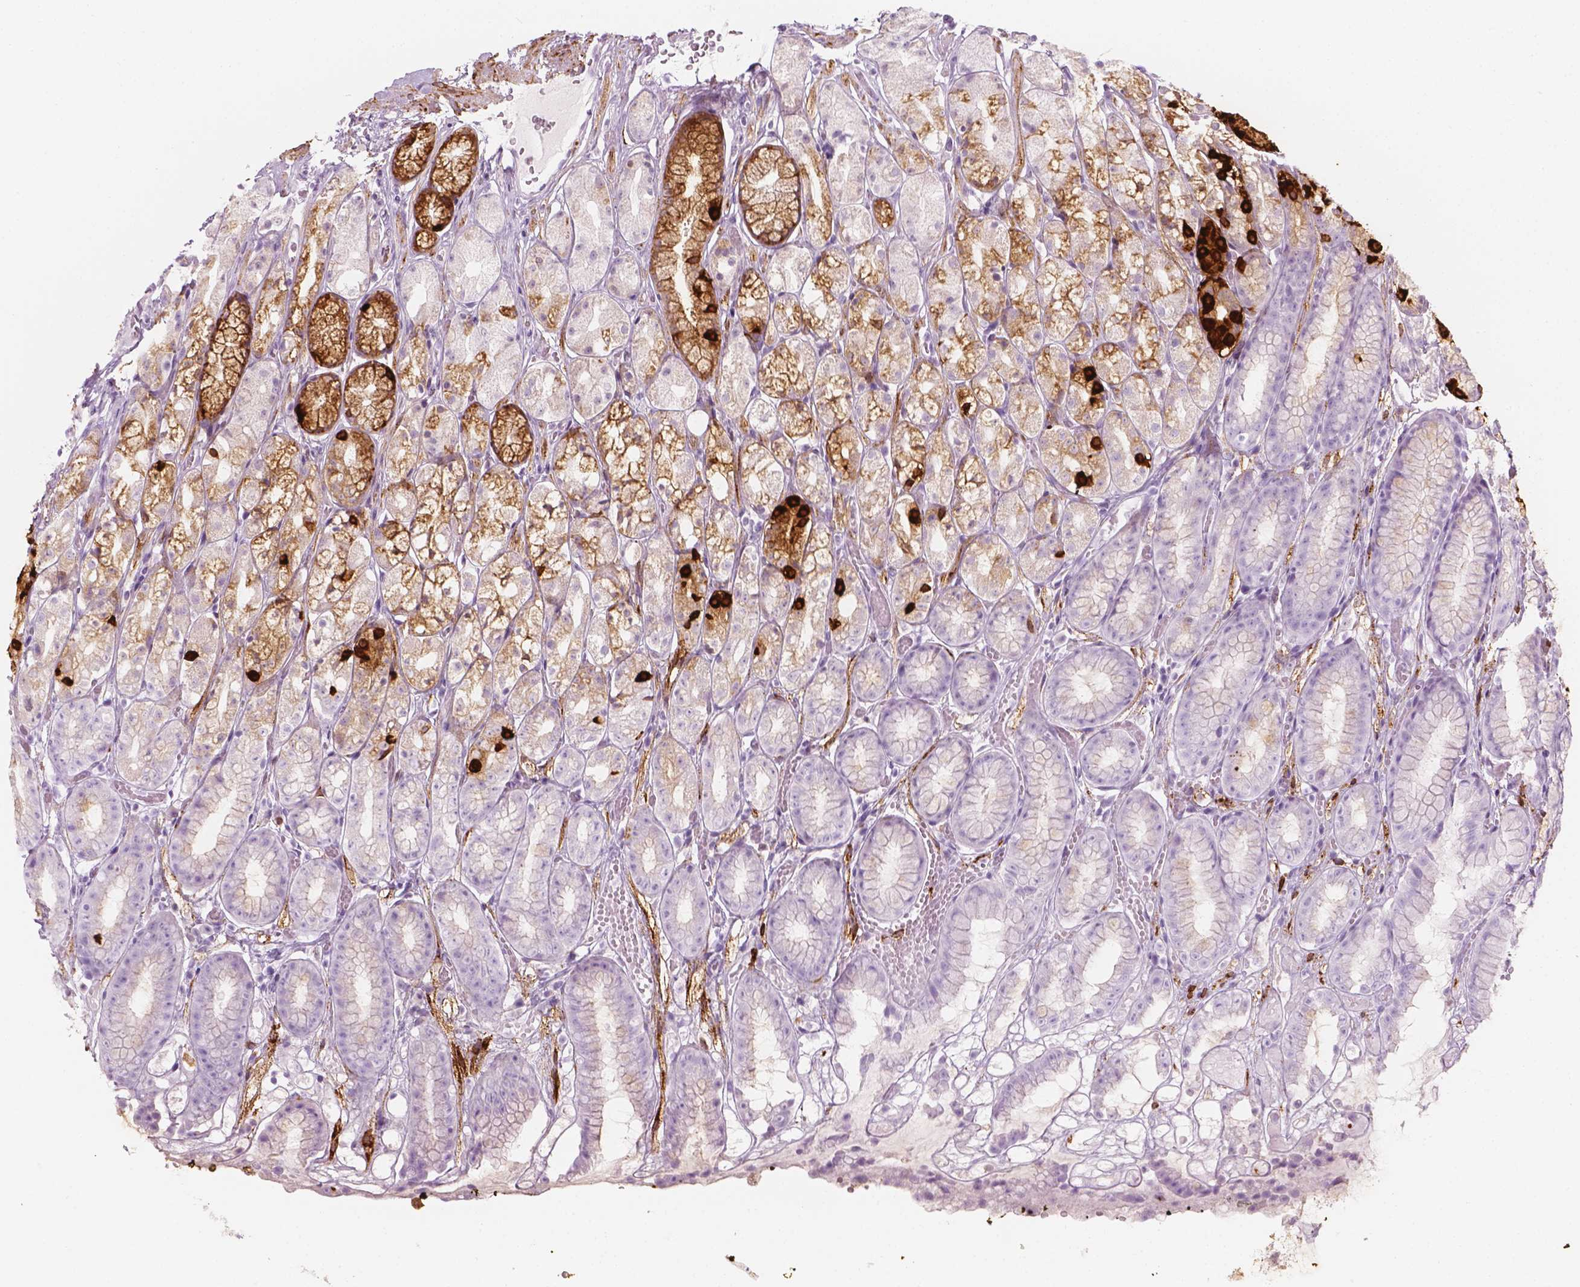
{"staining": {"intensity": "strong", "quantity": "<25%", "location": "cytoplasmic/membranous"}, "tissue": "stomach", "cell_type": "Glandular cells", "image_type": "normal", "snomed": [{"axis": "morphology", "description": "Normal tissue, NOS"}, {"axis": "topography", "description": "Stomach"}], "caption": "DAB (3,3'-diaminobenzidine) immunohistochemical staining of benign human stomach reveals strong cytoplasmic/membranous protein staining in approximately <25% of glandular cells.", "gene": "CES1", "patient": {"sex": "male", "age": 70}}